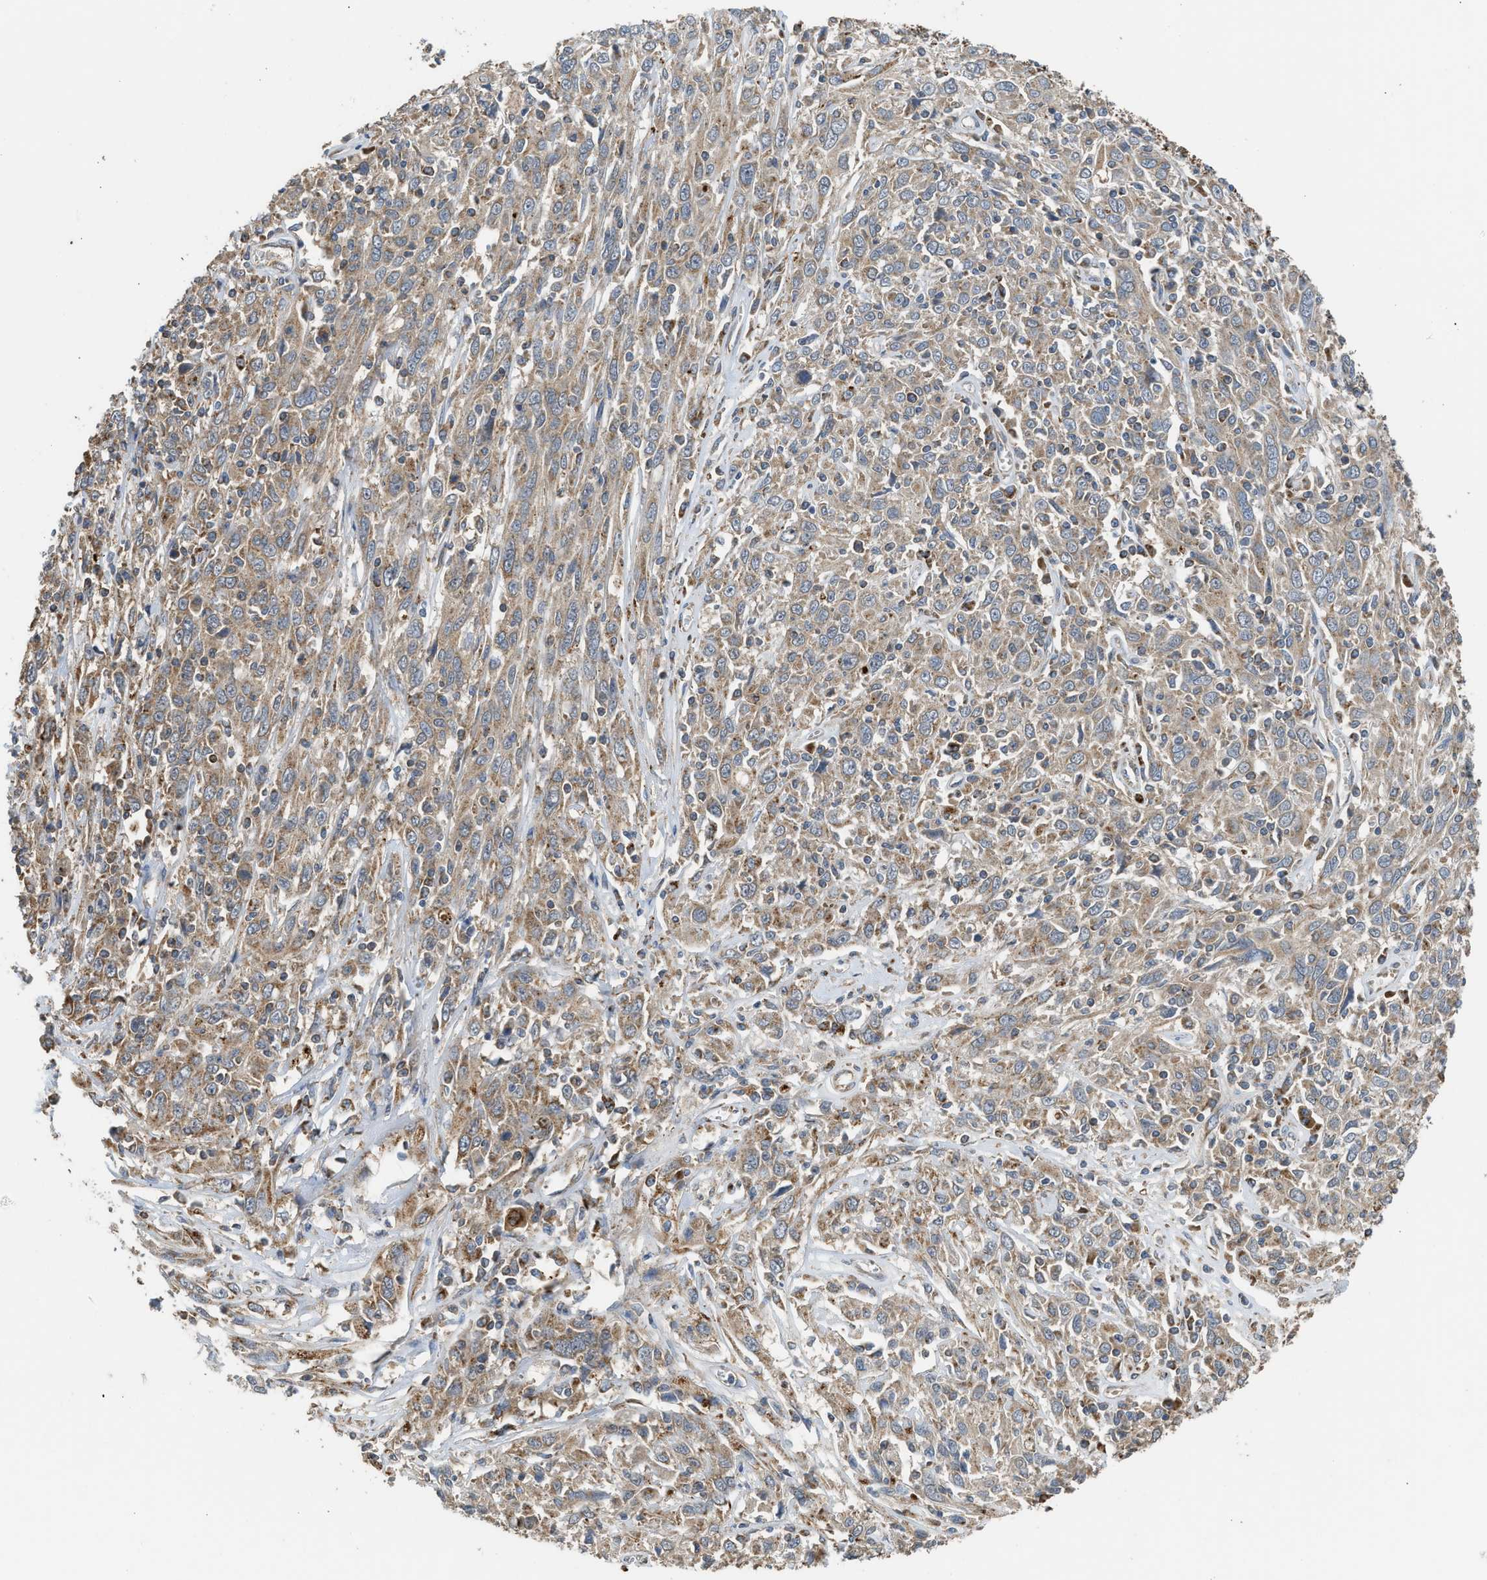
{"staining": {"intensity": "moderate", "quantity": ">75%", "location": "cytoplasmic/membranous"}, "tissue": "cervical cancer", "cell_type": "Tumor cells", "image_type": "cancer", "snomed": [{"axis": "morphology", "description": "Squamous cell carcinoma, NOS"}, {"axis": "topography", "description": "Cervix"}], "caption": "Immunohistochemical staining of cervical cancer displays medium levels of moderate cytoplasmic/membranous expression in about >75% of tumor cells.", "gene": "STARD3", "patient": {"sex": "female", "age": 46}}